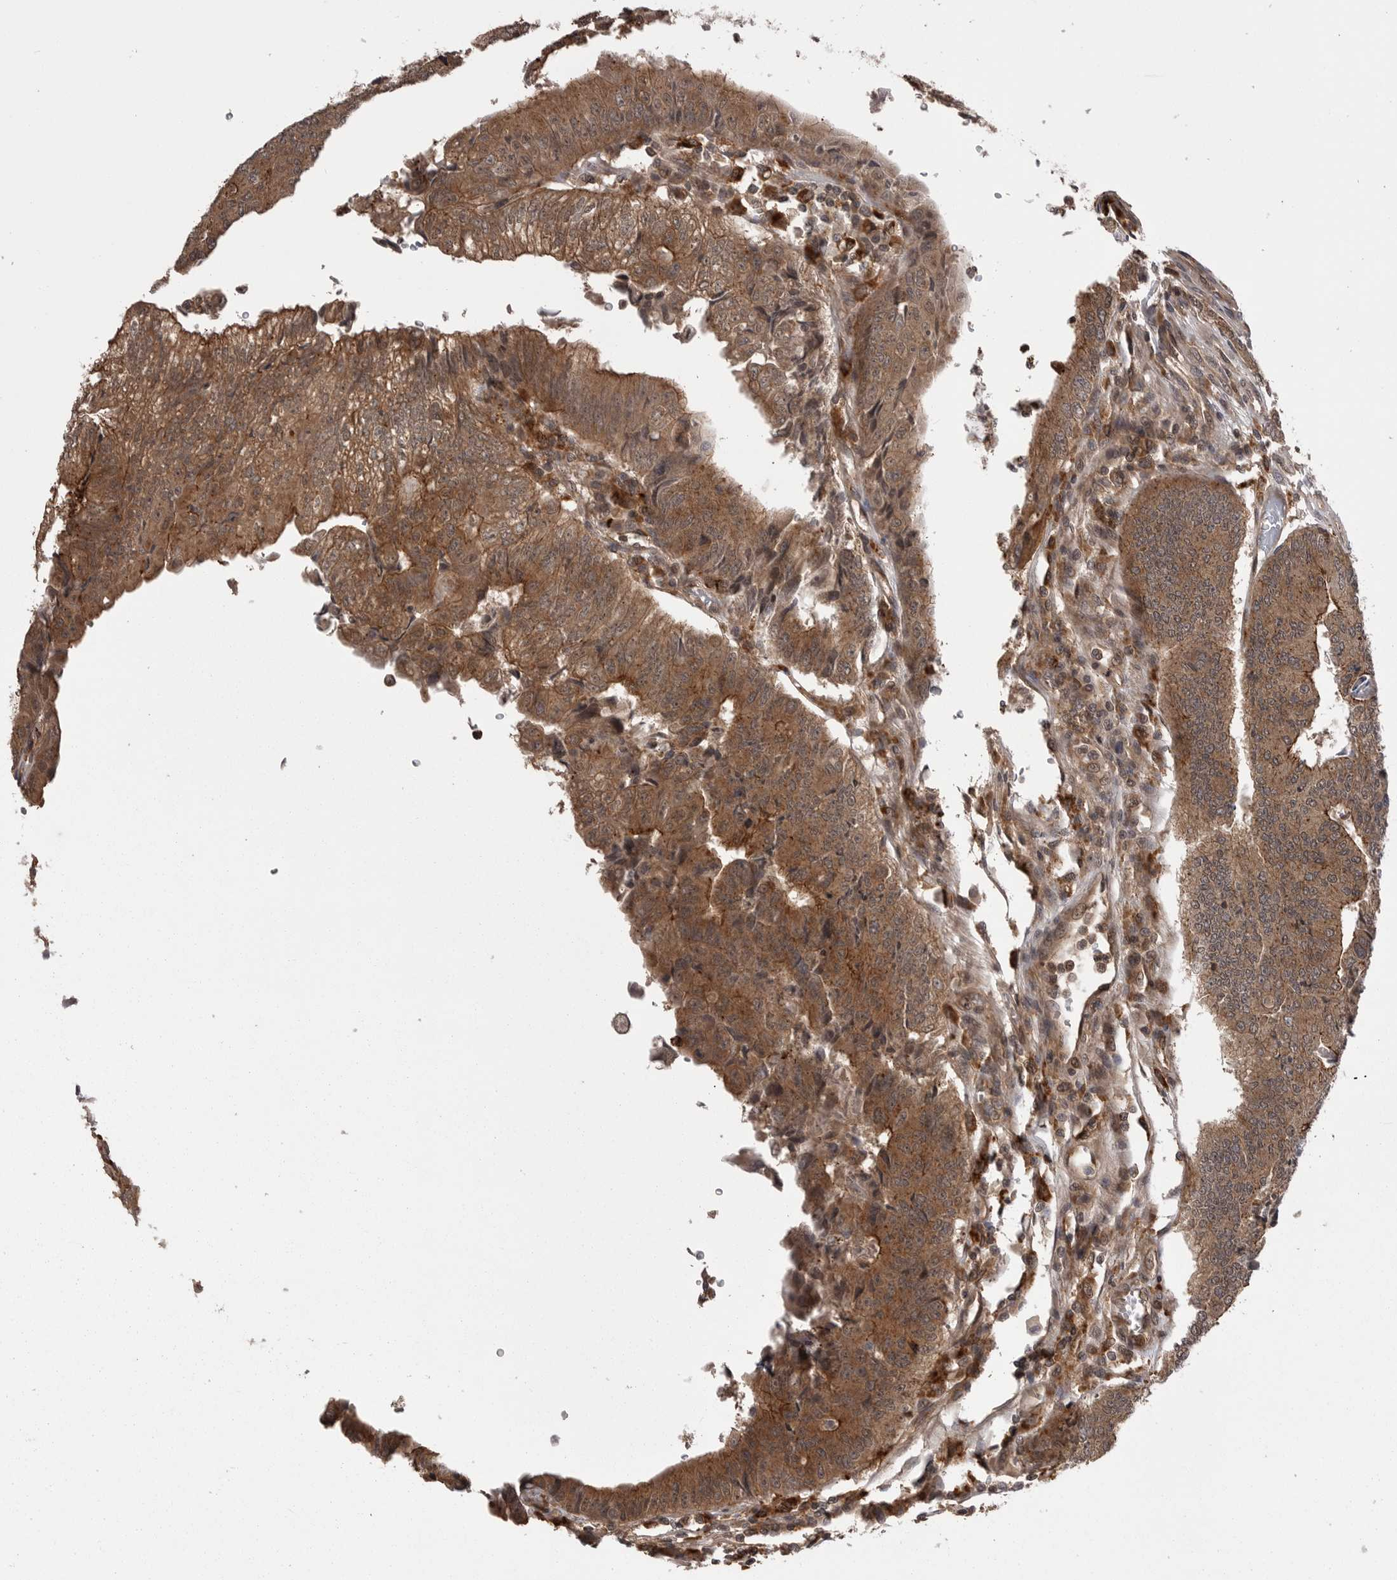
{"staining": {"intensity": "moderate", "quantity": ">75%", "location": "cytoplasmic/membranous"}, "tissue": "colorectal cancer", "cell_type": "Tumor cells", "image_type": "cancer", "snomed": [{"axis": "morphology", "description": "Adenocarcinoma, NOS"}, {"axis": "topography", "description": "Colon"}], "caption": "Adenocarcinoma (colorectal) stained for a protein (brown) shows moderate cytoplasmic/membranous positive positivity in approximately >75% of tumor cells.", "gene": "AOAH", "patient": {"sex": "female", "age": 67}}